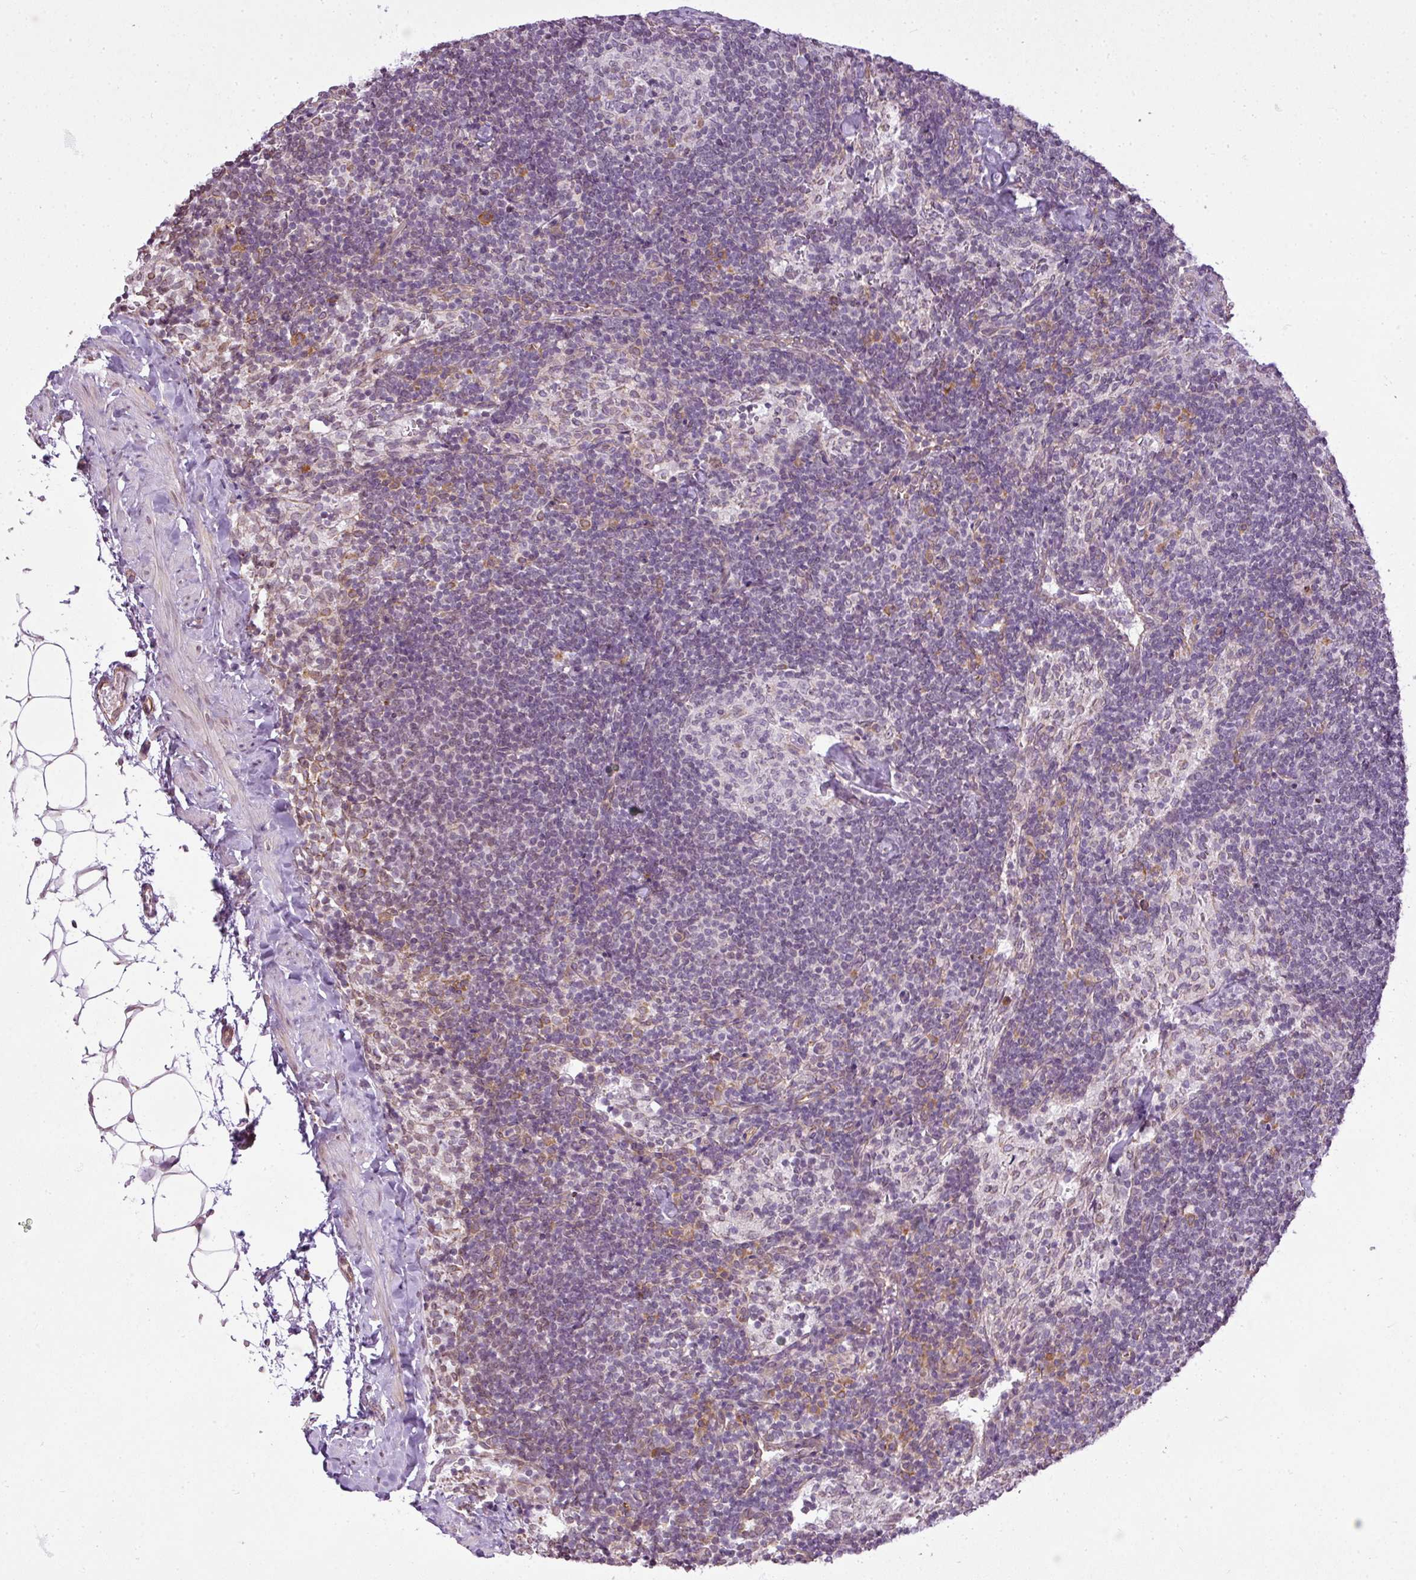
{"staining": {"intensity": "negative", "quantity": "none", "location": "none"}, "tissue": "lymph node", "cell_type": "Germinal center cells", "image_type": "normal", "snomed": [{"axis": "morphology", "description": "Normal tissue, NOS"}, {"axis": "topography", "description": "Lymph node"}], "caption": "DAB immunohistochemical staining of normal lymph node displays no significant staining in germinal center cells. The staining was performed using DAB (3,3'-diaminobenzidine) to visualize the protein expression in brown, while the nuclei were stained in blue with hematoxylin (Magnification: 20x).", "gene": "COX18", "patient": {"sex": "female", "age": 52}}